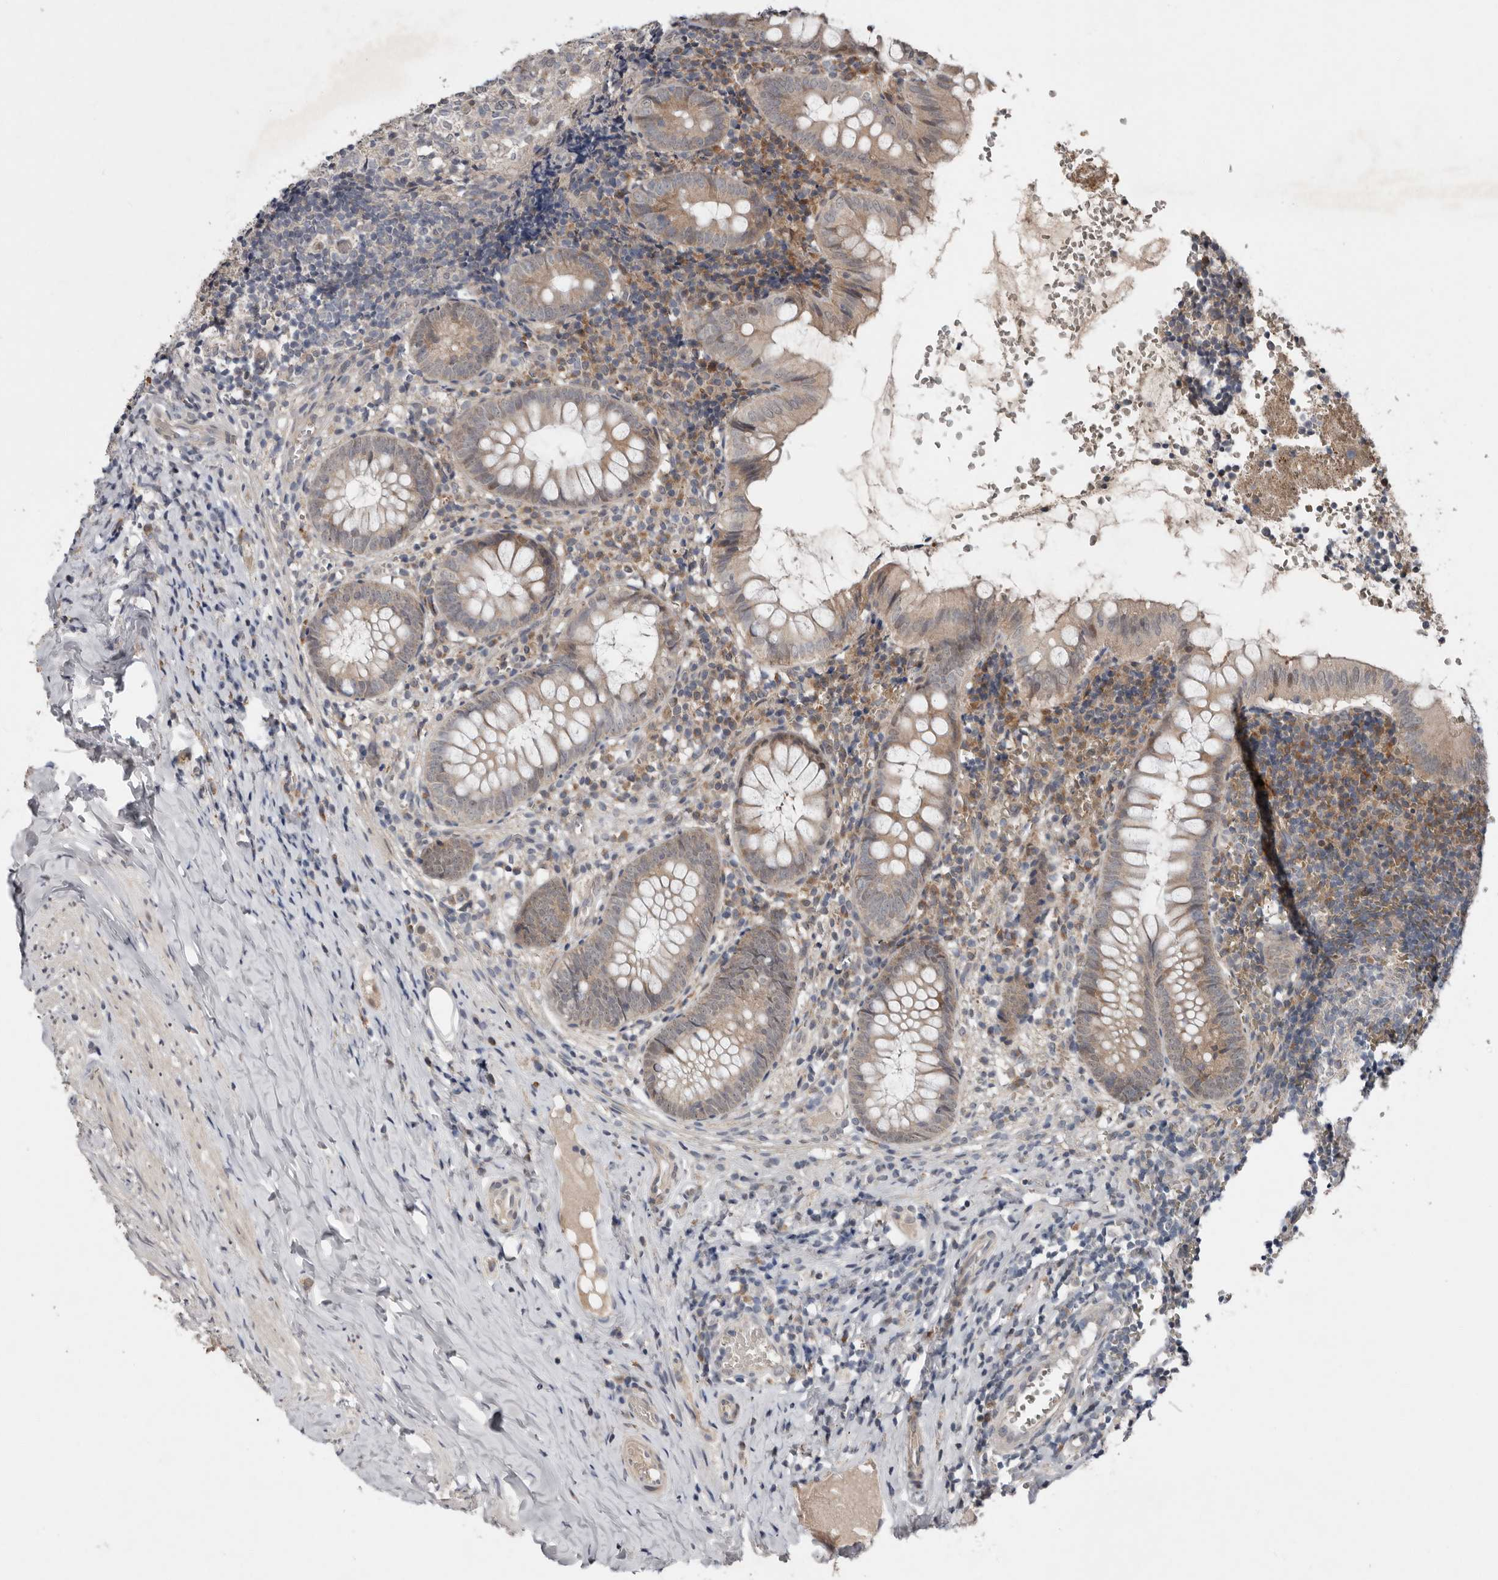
{"staining": {"intensity": "weak", "quantity": ">75%", "location": "cytoplasmic/membranous"}, "tissue": "appendix", "cell_type": "Glandular cells", "image_type": "normal", "snomed": [{"axis": "morphology", "description": "Normal tissue, NOS"}, {"axis": "topography", "description": "Appendix"}], "caption": "About >75% of glandular cells in unremarkable human appendix exhibit weak cytoplasmic/membranous protein staining as visualized by brown immunohistochemical staining.", "gene": "CHML", "patient": {"sex": "male", "age": 8}}